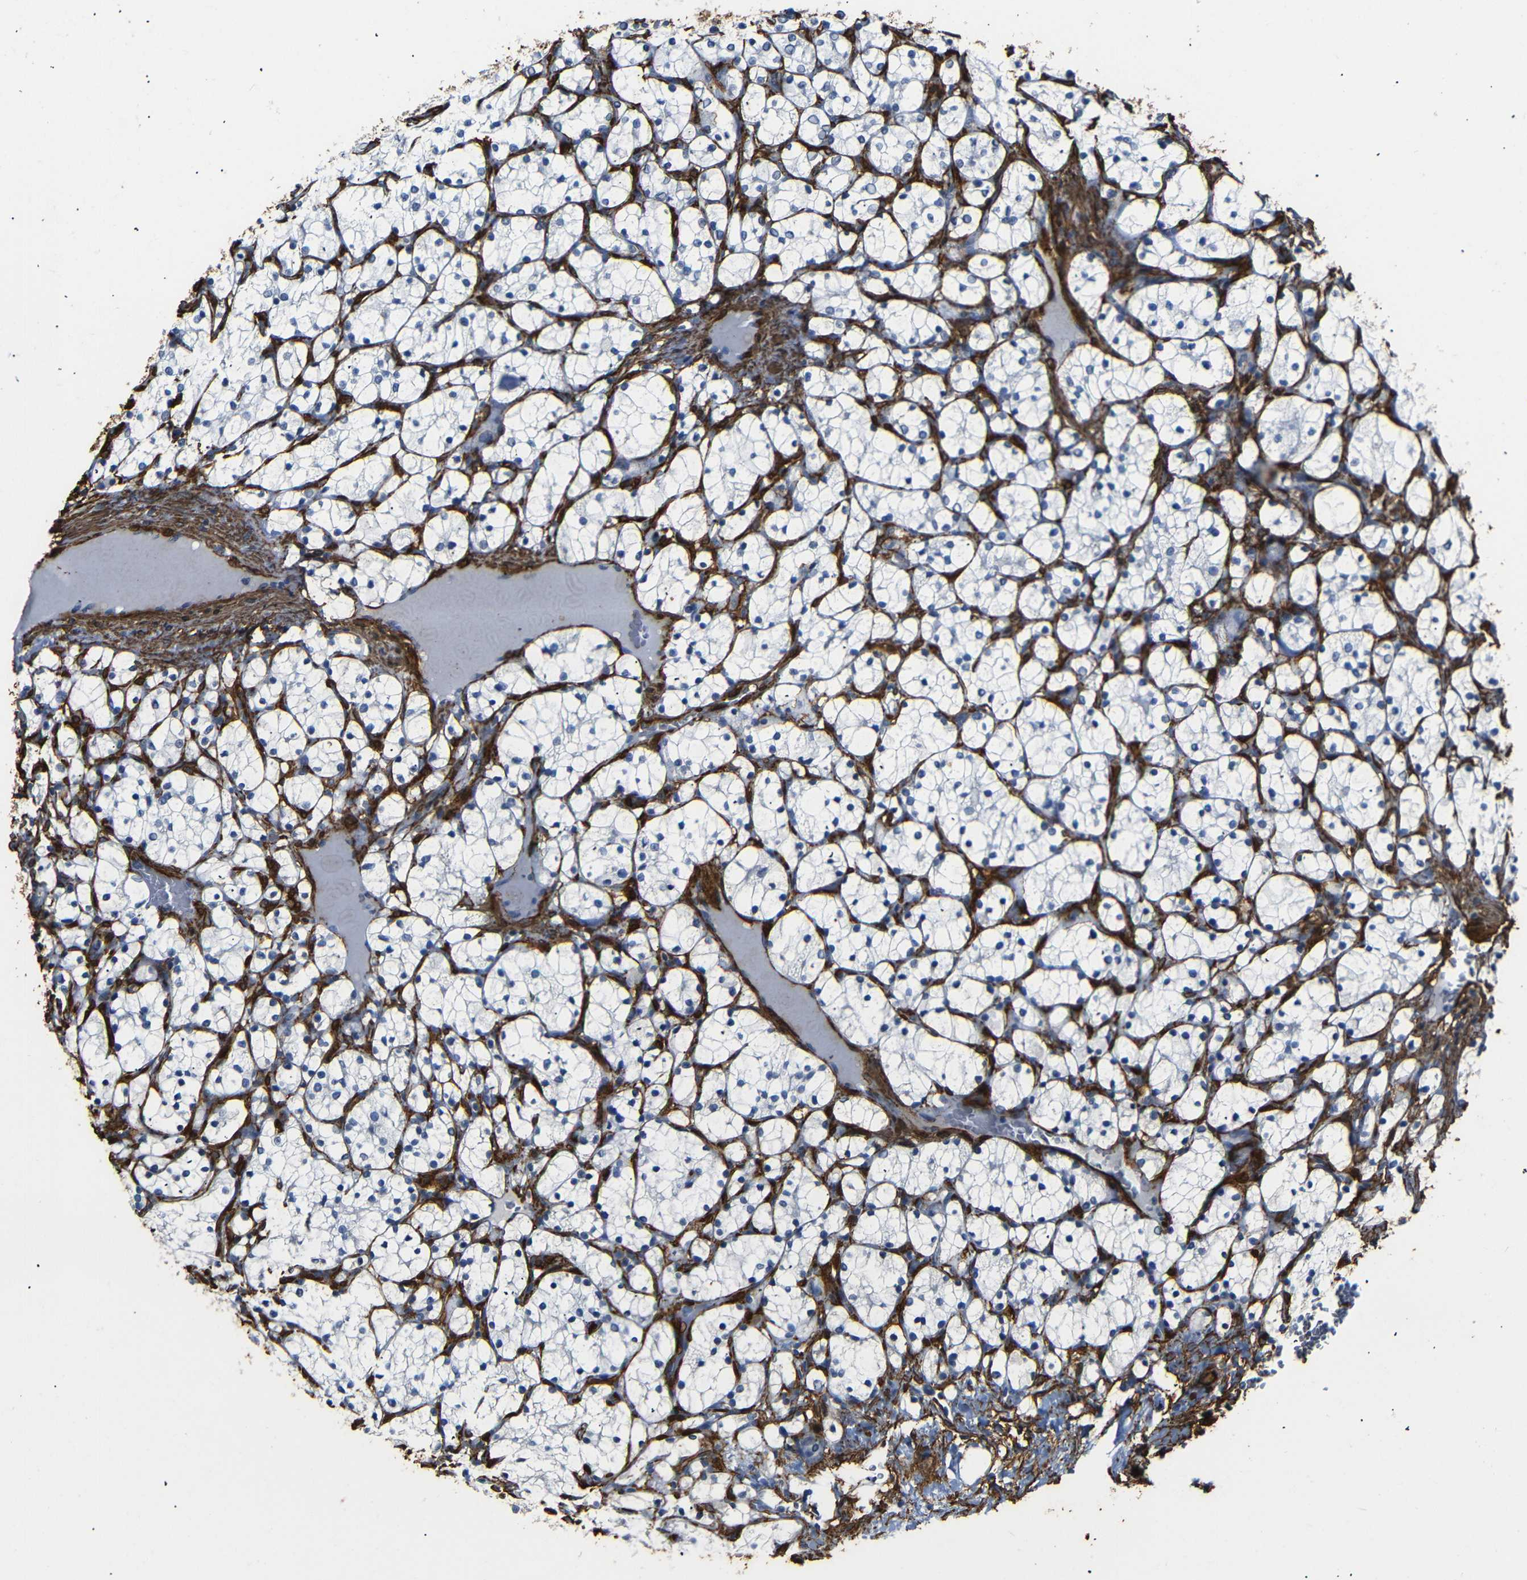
{"staining": {"intensity": "negative", "quantity": "none", "location": "none"}, "tissue": "renal cancer", "cell_type": "Tumor cells", "image_type": "cancer", "snomed": [{"axis": "morphology", "description": "Adenocarcinoma, NOS"}, {"axis": "topography", "description": "Kidney"}], "caption": "A high-resolution histopathology image shows immunohistochemistry (IHC) staining of adenocarcinoma (renal), which shows no significant expression in tumor cells.", "gene": "ACTA2", "patient": {"sex": "female", "age": 69}}